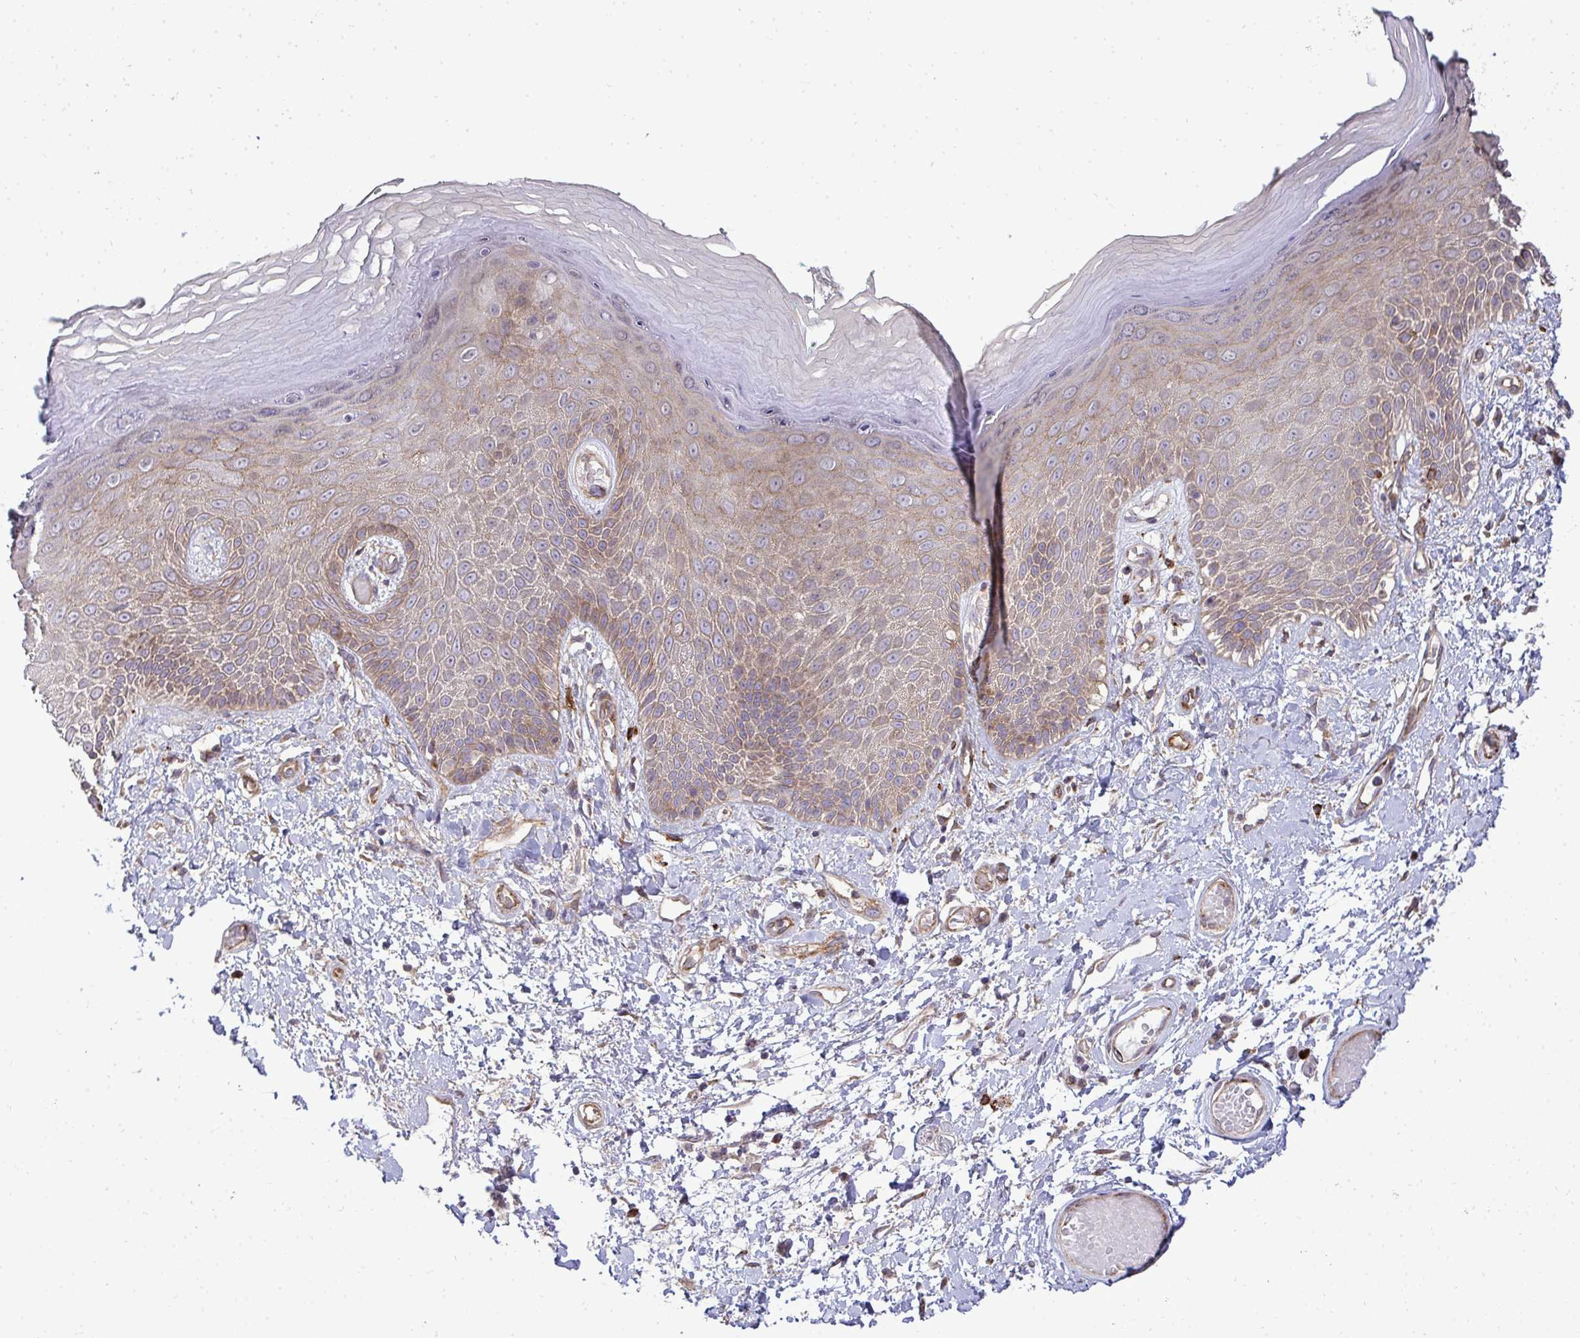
{"staining": {"intensity": "moderate", "quantity": "25%-75%", "location": "cytoplasmic/membranous"}, "tissue": "skin", "cell_type": "Epidermal cells", "image_type": "normal", "snomed": [{"axis": "morphology", "description": "Normal tissue, NOS"}, {"axis": "topography", "description": "Anal"}, {"axis": "topography", "description": "Peripheral nerve tissue"}], "caption": "Benign skin was stained to show a protein in brown. There is medium levels of moderate cytoplasmic/membranous positivity in about 25%-75% of epidermal cells. The staining was performed using DAB (3,3'-diaminobenzidine) to visualize the protein expression in brown, while the nuclei were stained in blue with hematoxylin (Magnification: 20x).", "gene": "SH2D1B", "patient": {"sex": "male", "age": 78}}